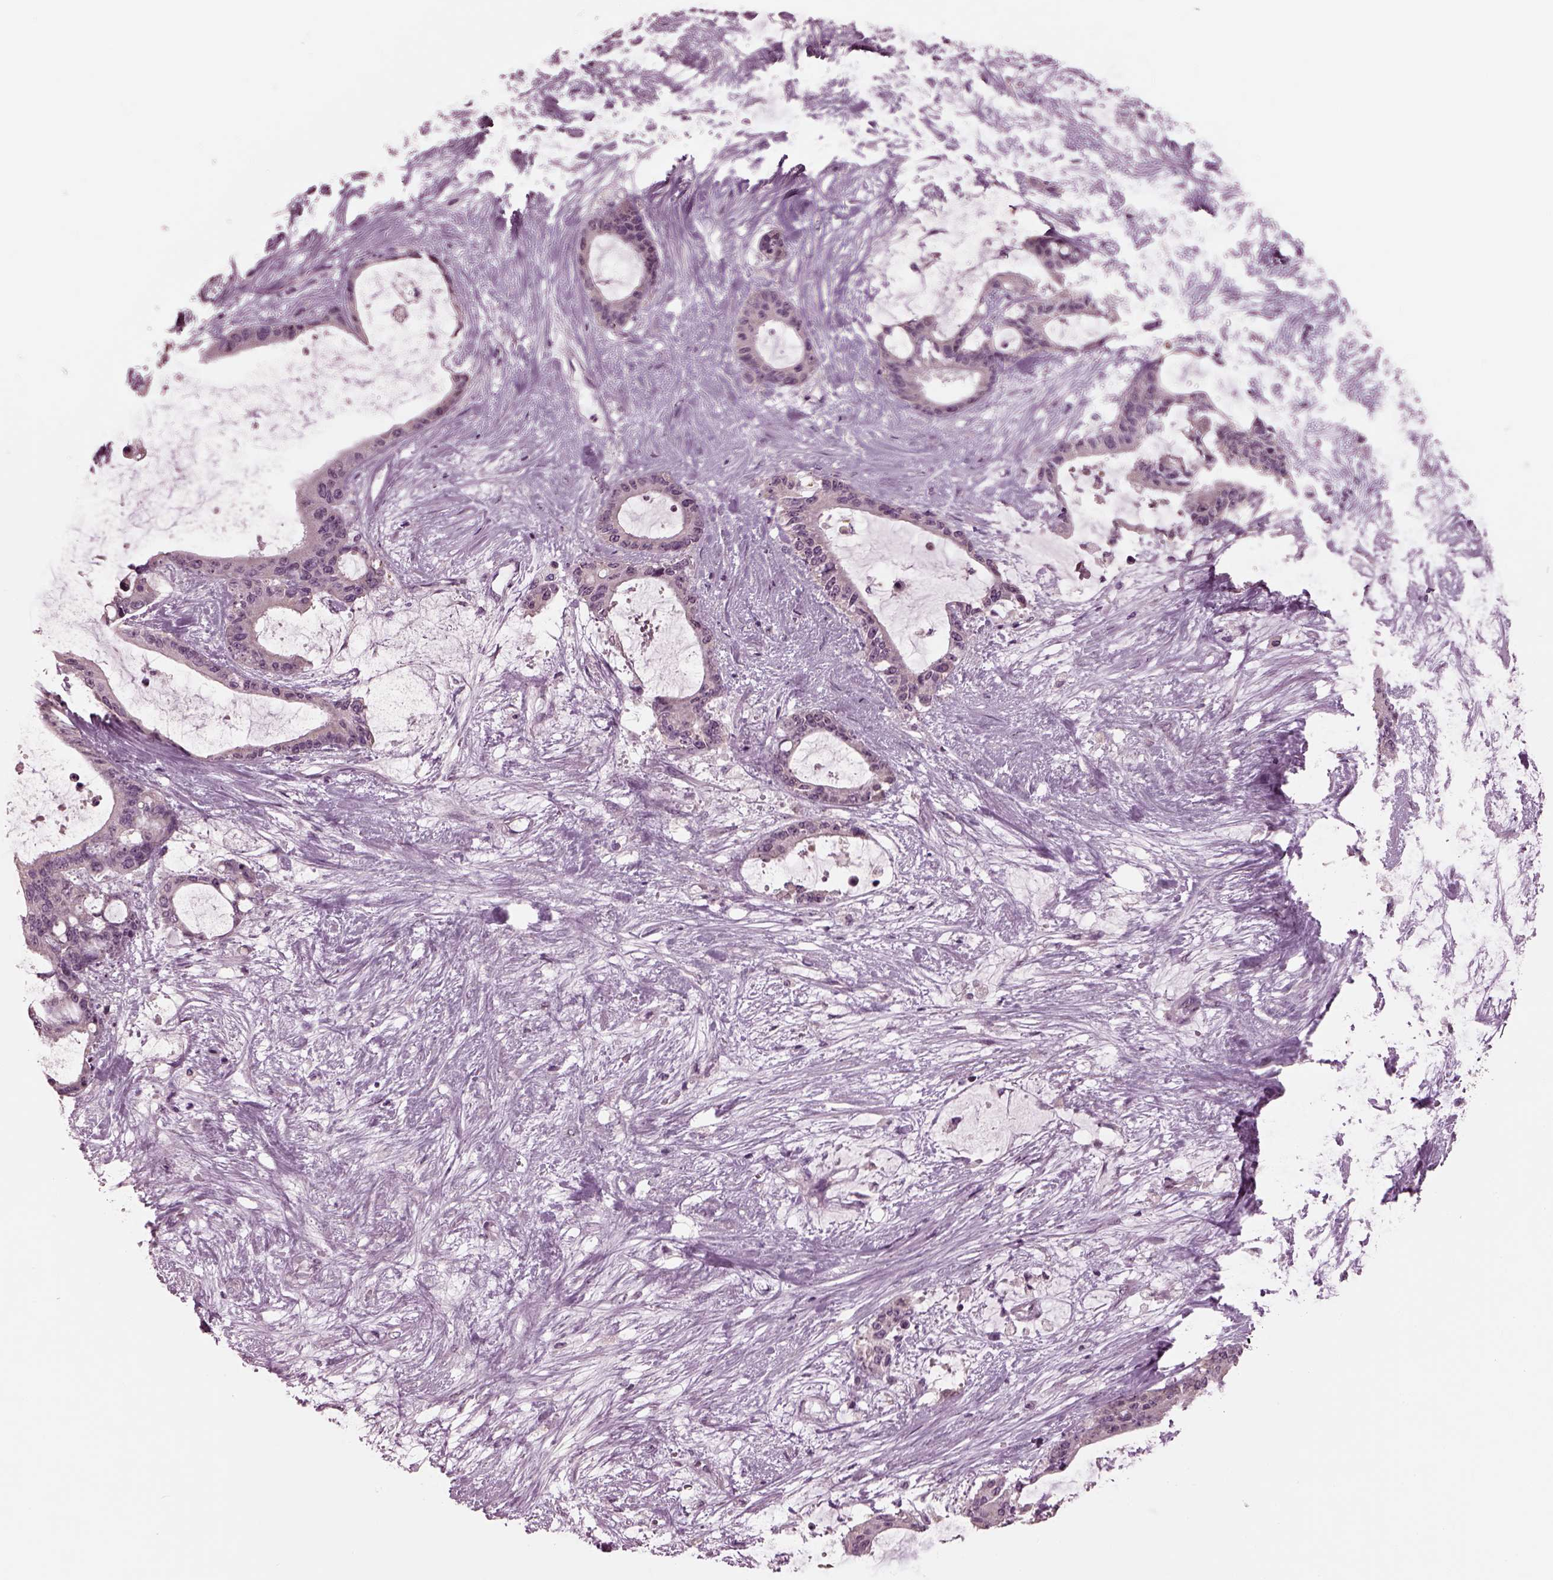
{"staining": {"intensity": "negative", "quantity": "none", "location": "none"}, "tissue": "liver cancer", "cell_type": "Tumor cells", "image_type": "cancer", "snomed": [{"axis": "morphology", "description": "Normal tissue, NOS"}, {"axis": "morphology", "description": "Cholangiocarcinoma"}, {"axis": "topography", "description": "Liver"}, {"axis": "topography", "description": "Peripheral nerve tissue"}], "caption": "Immunohistochemical staining of cholangiocarcinoma (liver) shows no significant expression in tumor cells.", "gene": "CLCN4", "patient": {"sex": "female", "age": 73}}